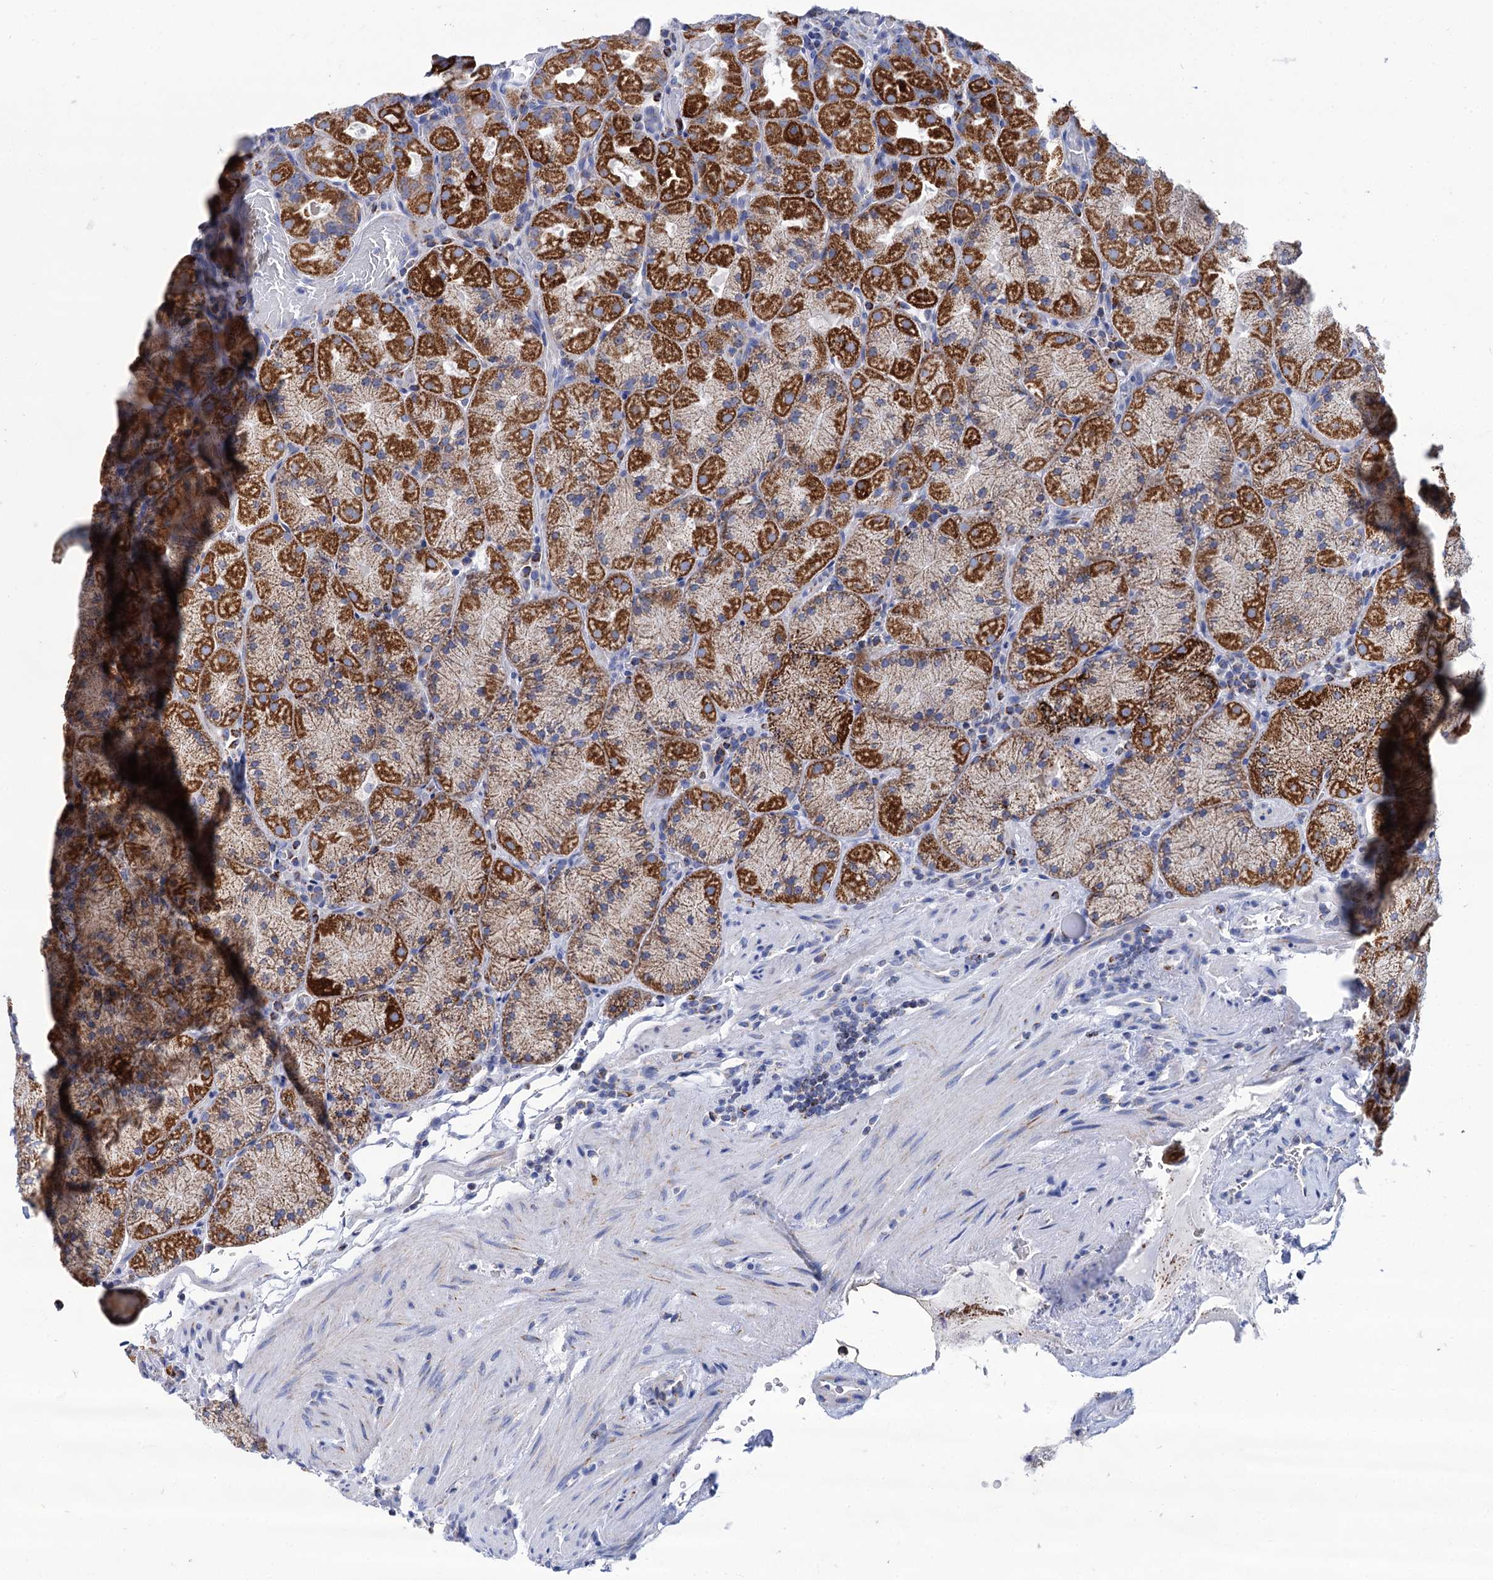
{"staining": {"intensity": "strong", "quantity": ">75%", "location": "cytoplasmic/membranous"}, "tissue": "stomach", "cell_type": "Glandular cells", "image_type": "normal", "snomed": [{"axis": "morphology", "description": "Normal tissue, NOS"}, {"axis": "topography", "description": "Stomach, upper"}, {"axis": "topography", "description": "Stomach, lower"}], "caption": "High-magnification brightfield microscopy of normal stomach stained with DAB (3,3'-diaminobenzidine) (brown) and counterstained with hematoxylin (blue). glandular cells exhibit strong cytoplasmic/membranous positivity is appreciated in about>75% of cells. The staining was performed using DAB (3,3'-diaminobenzidine) to visualize the protein expression in brown, while the nuclei were stained in blue with hematoxylin (Magnification: 20x).", "gene": "UBASH3B", "patient": {"sex": "male", "age": 80}}